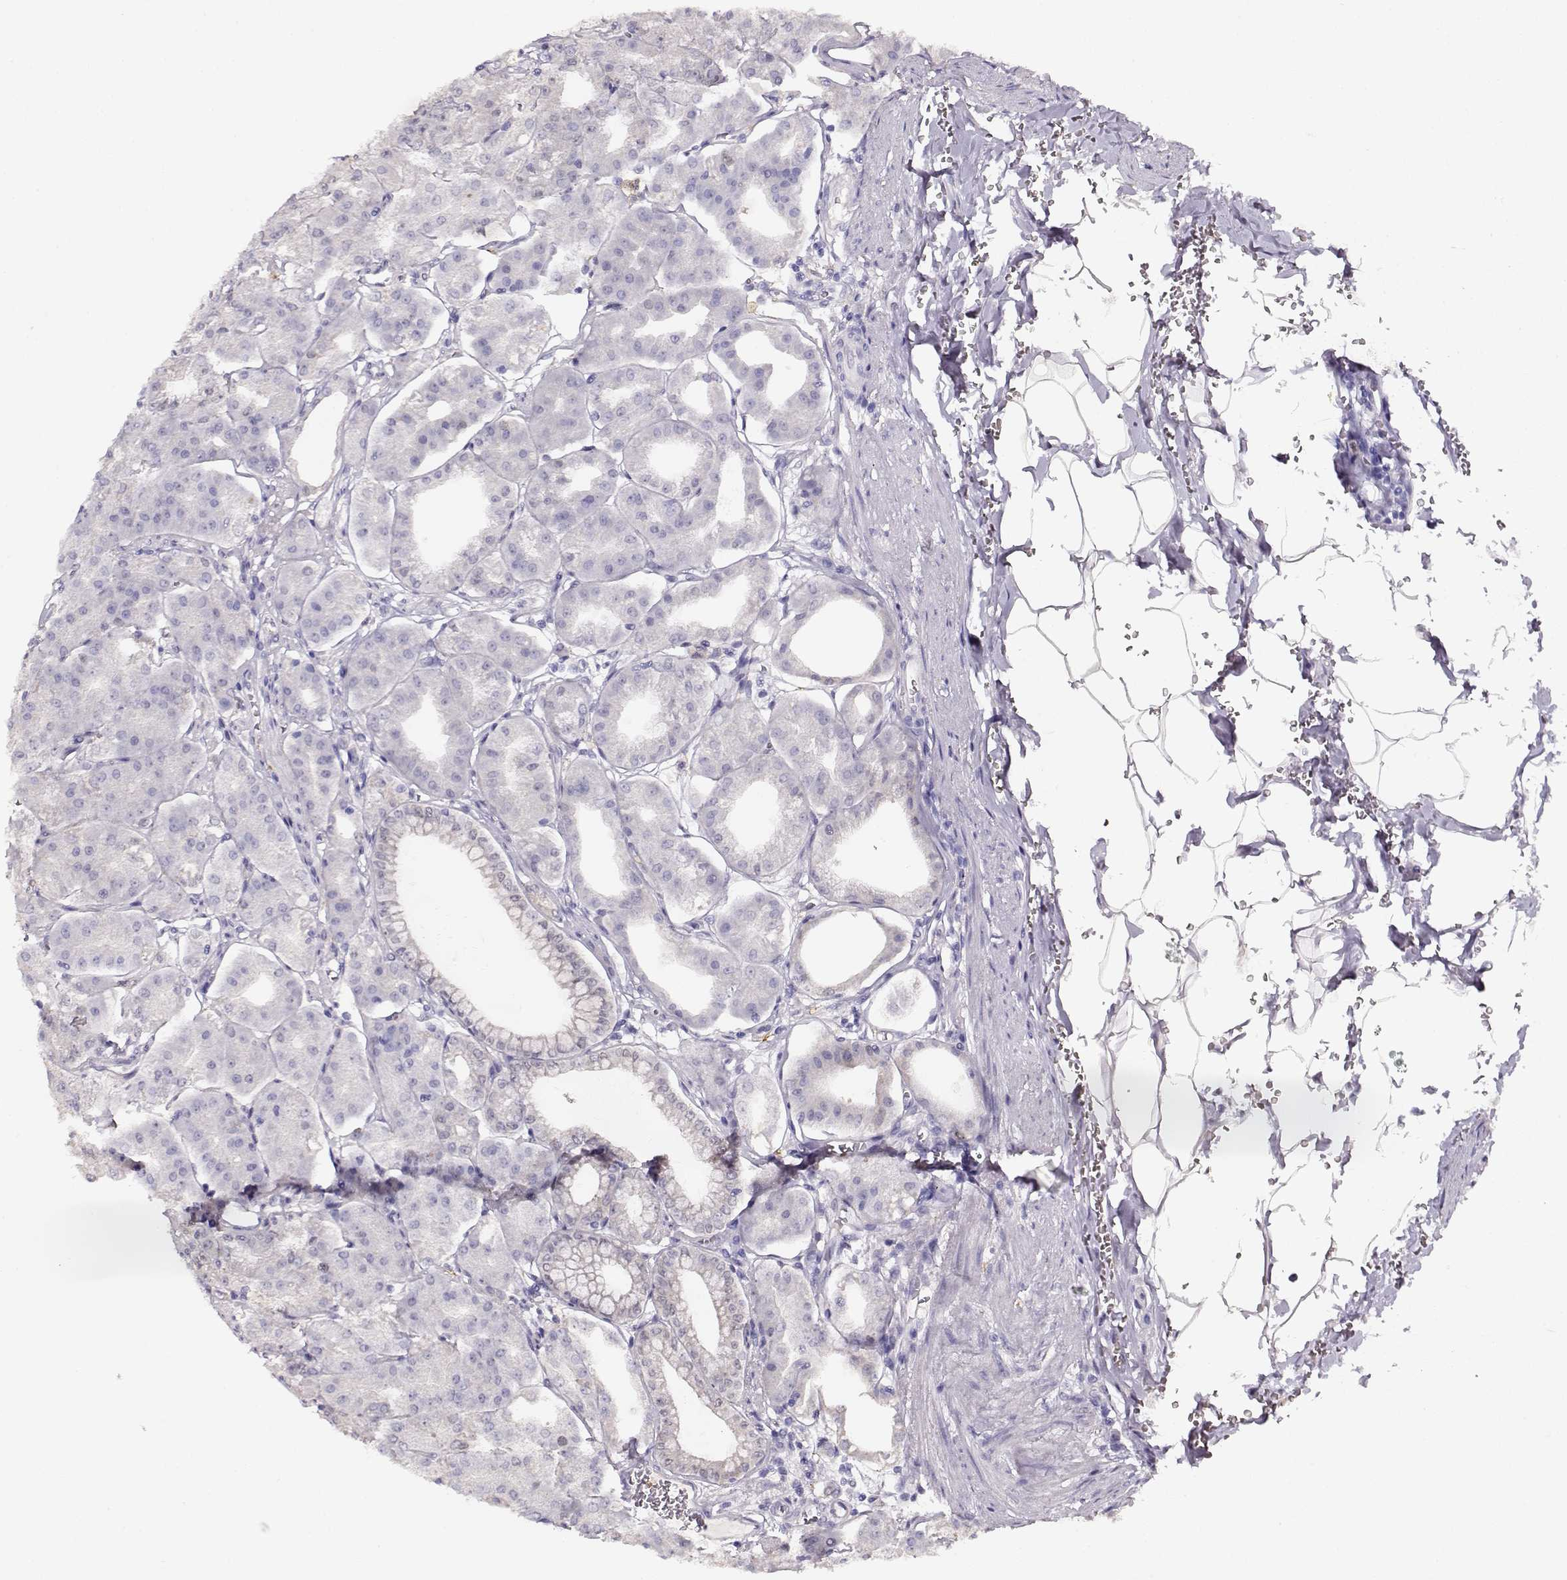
{"staining": {"intensity": "negative", "quantity": "none", "location": "none"}, "tissue": "stomach", "cell_type": "Glandular cells", "image_type": "normal", "snomed": [{"axis": "morphology", "description": "Normal tissue, NOS"}, {"axis": "topography", "description": "Stomach, lower"}], "caption": "Immunohistochemistry (IHC) of unremarkable stomach exhibits no positivity in glandular cells.", "gene": "CCR8", "patient": {"sex": "male", "age": 71}}